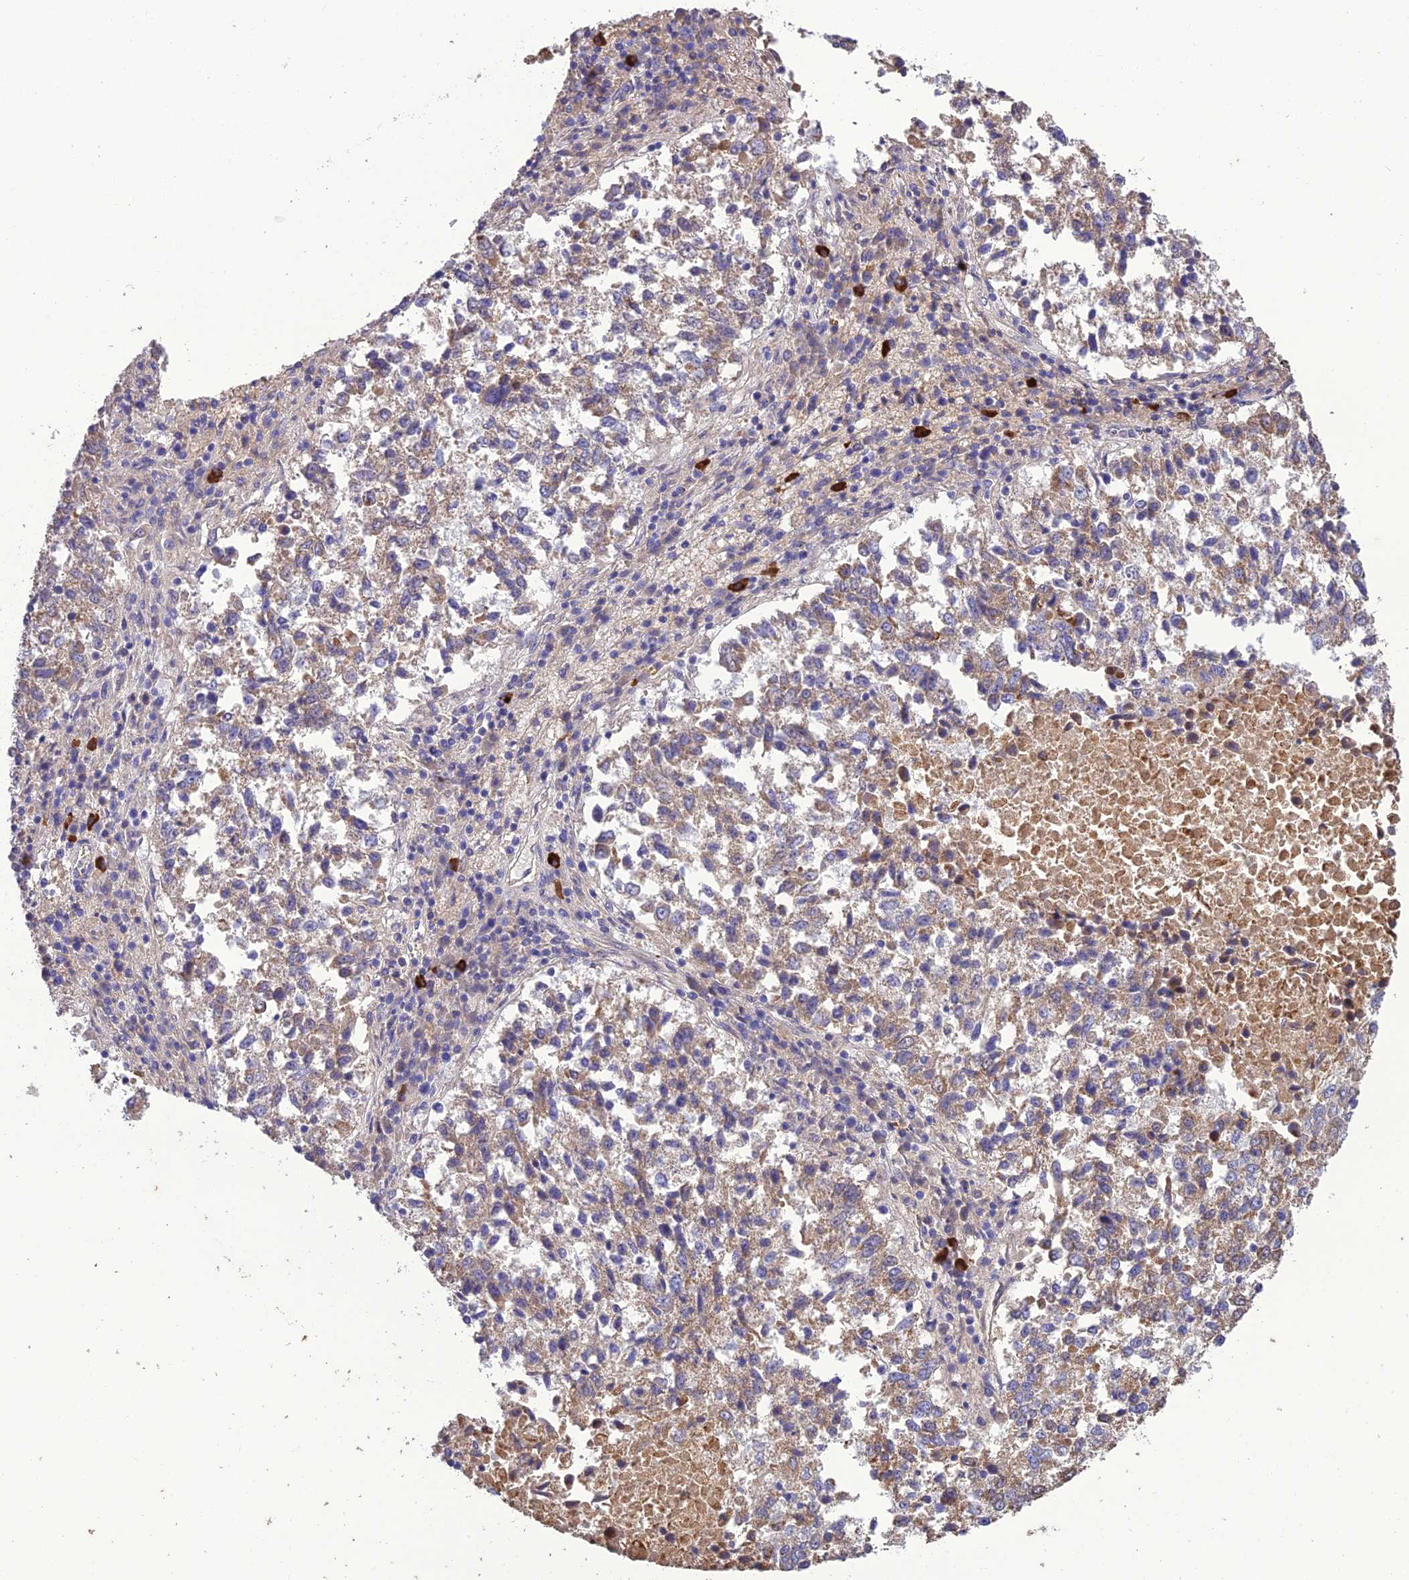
{"staining": {"intensity": "weak", "quantity": ">75%", "location": "cytoplasmic/membranous"}, "tissue": "lung cancer", "cell_type": "Tumor cells", "image_type": "cancer", "snomed": [{"axis": "morphology", "description": "Squamous cell carcinoma, NOS"}, {"axis": "topography", "description": "Lung"}], "caption": "Lung cancer was stained to show a protein in brown. There is low levels of weak cytoplasmic/membranous expression in about >75% of tumor cells. The staining was performed using DAB (3,3'-diaminobenzidine), with brown indicating positive protein expression. Nuclei are stained blue with hematoxylin.", "gene": "MIOS", "patient": {"sex": "male", "age": 73}}